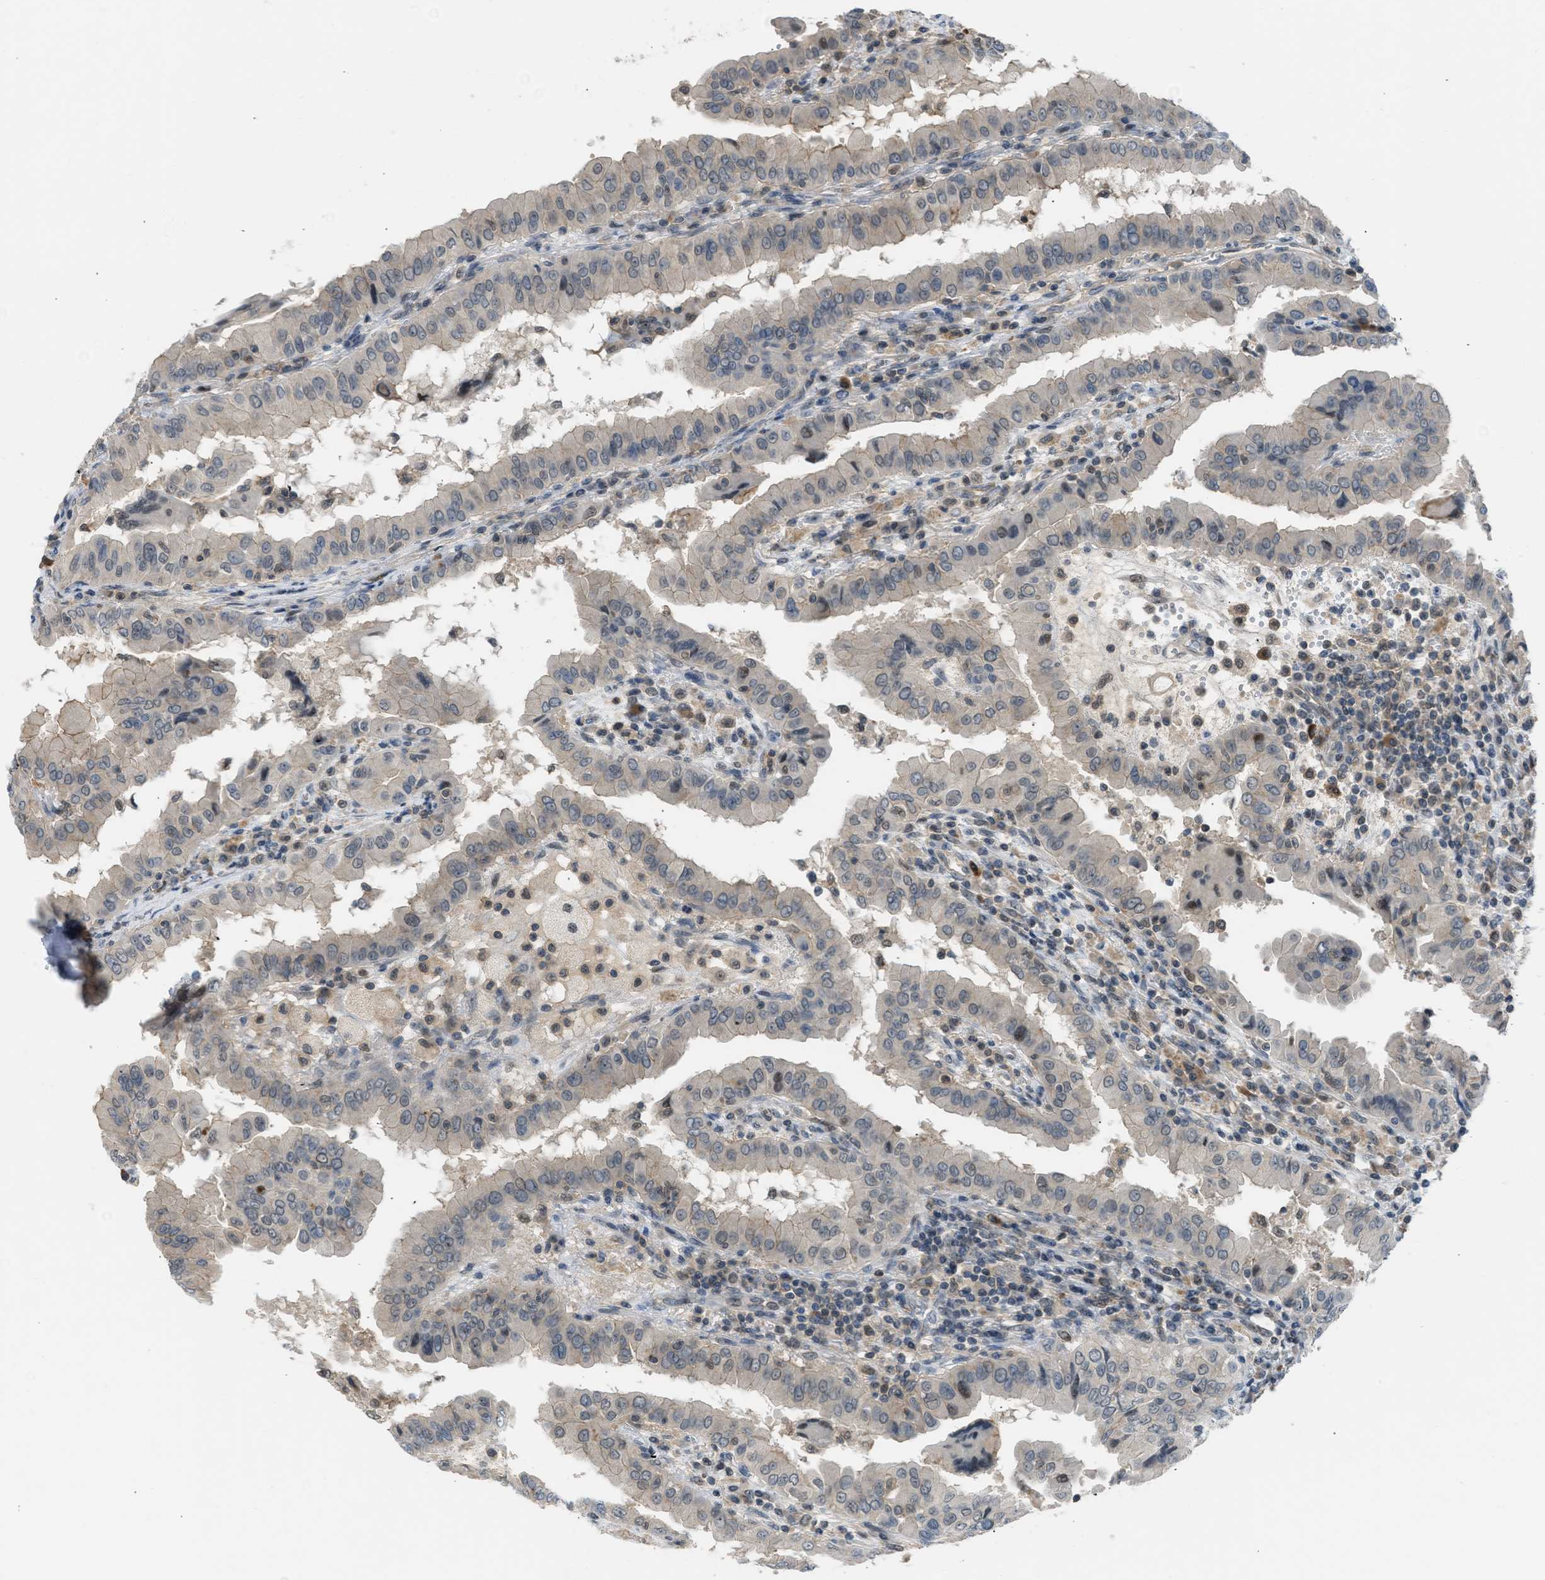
{"staining": {"intensity": "negative", "quantity": "none", "location": "none"}, "tissue": "thyroid cancer", "cell_type": "Tumor cells", "image_type": "cancer", "snomed": [{"axis": "morphology", "description": "Papillary adenocarcinoma, NOS"}, {"axis": "topography", "description": "Thyroid gland"}], "caption": "A high-resolution micrograph shows immunohistochemistry (IHC) staining of thyroid cancer, which reveals no significant expression in tumor cells. (Stains: DAB (3,3'-diaminobenzidine) immunohistochemistry with hematoxylin counter stain, Microscopy: brightfield microscopy at high magnification).", "gene": "TTBK2", "patient": {"sex": "male", "age": 33}}